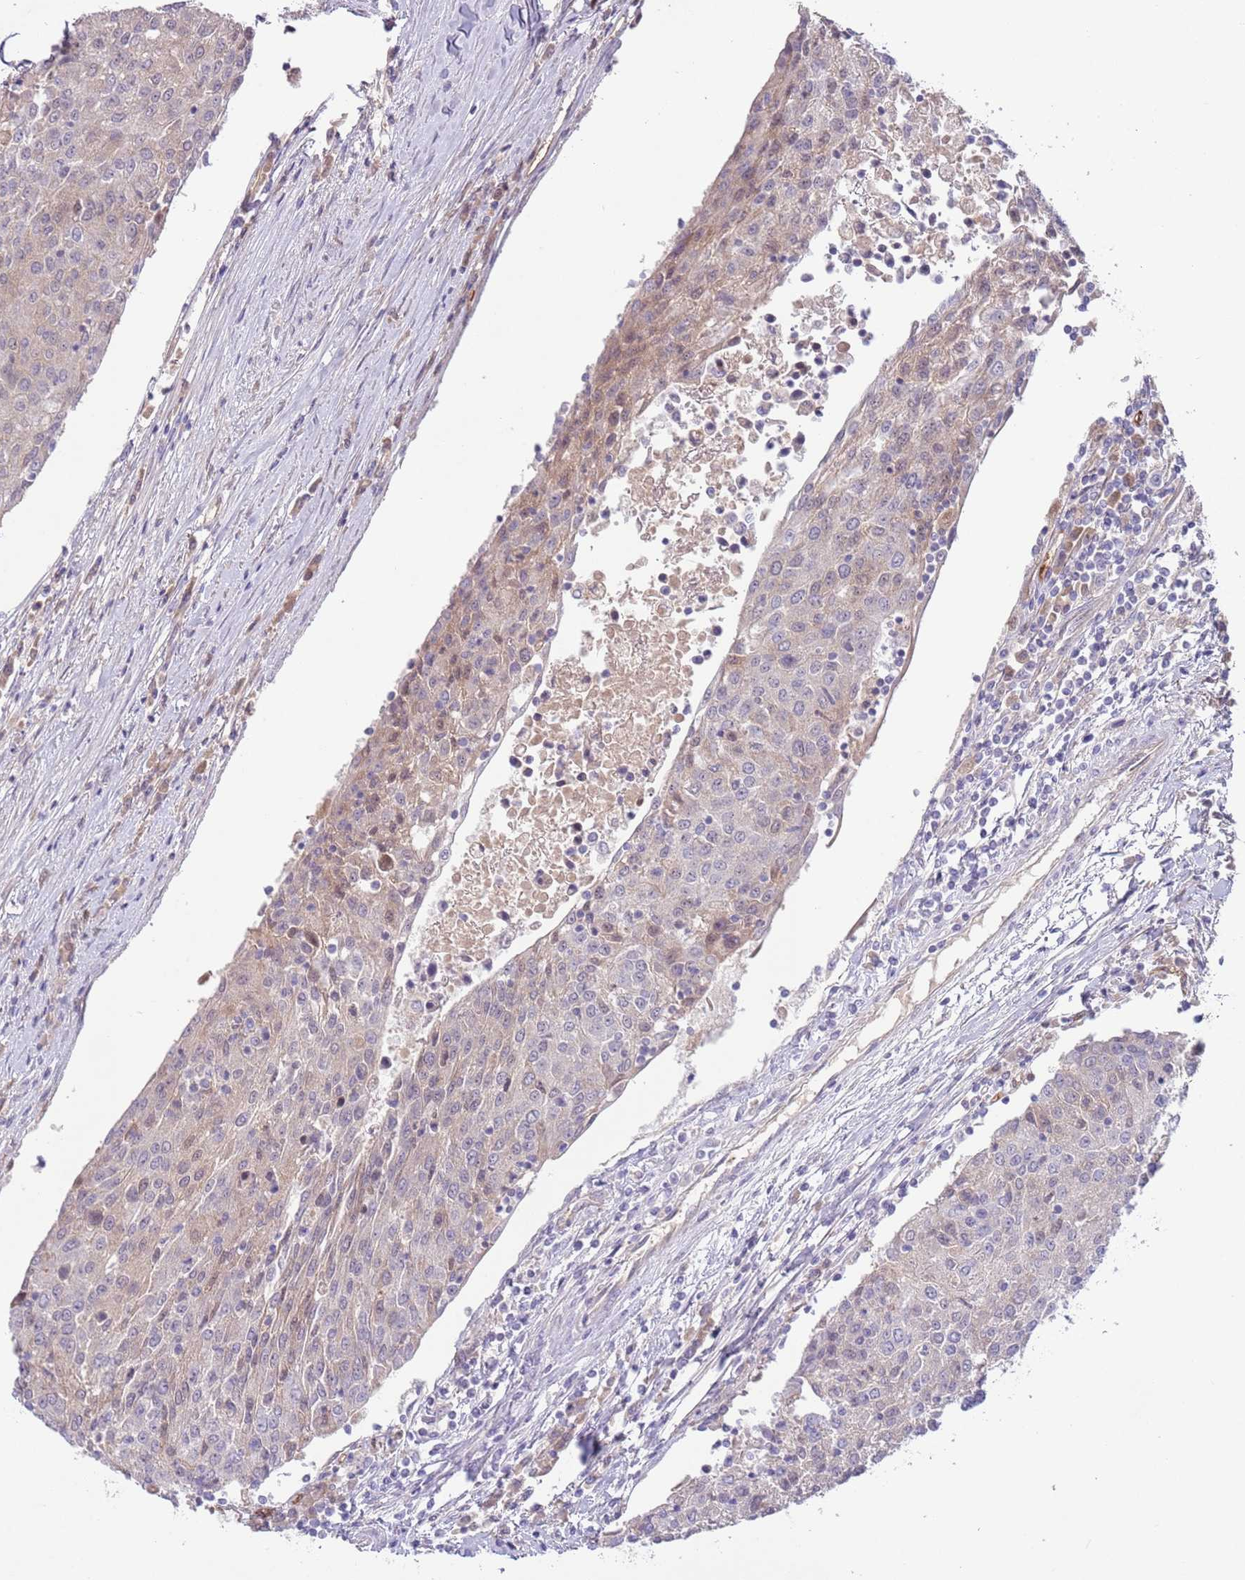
{"staining": {"intensity": "negative", "quantity": "none", "location": "none"}, "tissue": "urothelial cancer", "cell_type": "Tumor cells", "image_type": "cancer", "snomed": [{"axis": "morphology", "description": "Urothelial carcinoma, High grade"}, {"axis": "topography", "description": "Urinary bladder"}], "caption": "A high-resolution photomicrograph shows IHC staining of urothelial cancer, which exhibits no significant expression in tumor cells.", "gene": "SAV1", "patient": {"sex": "female", "age": 85}}